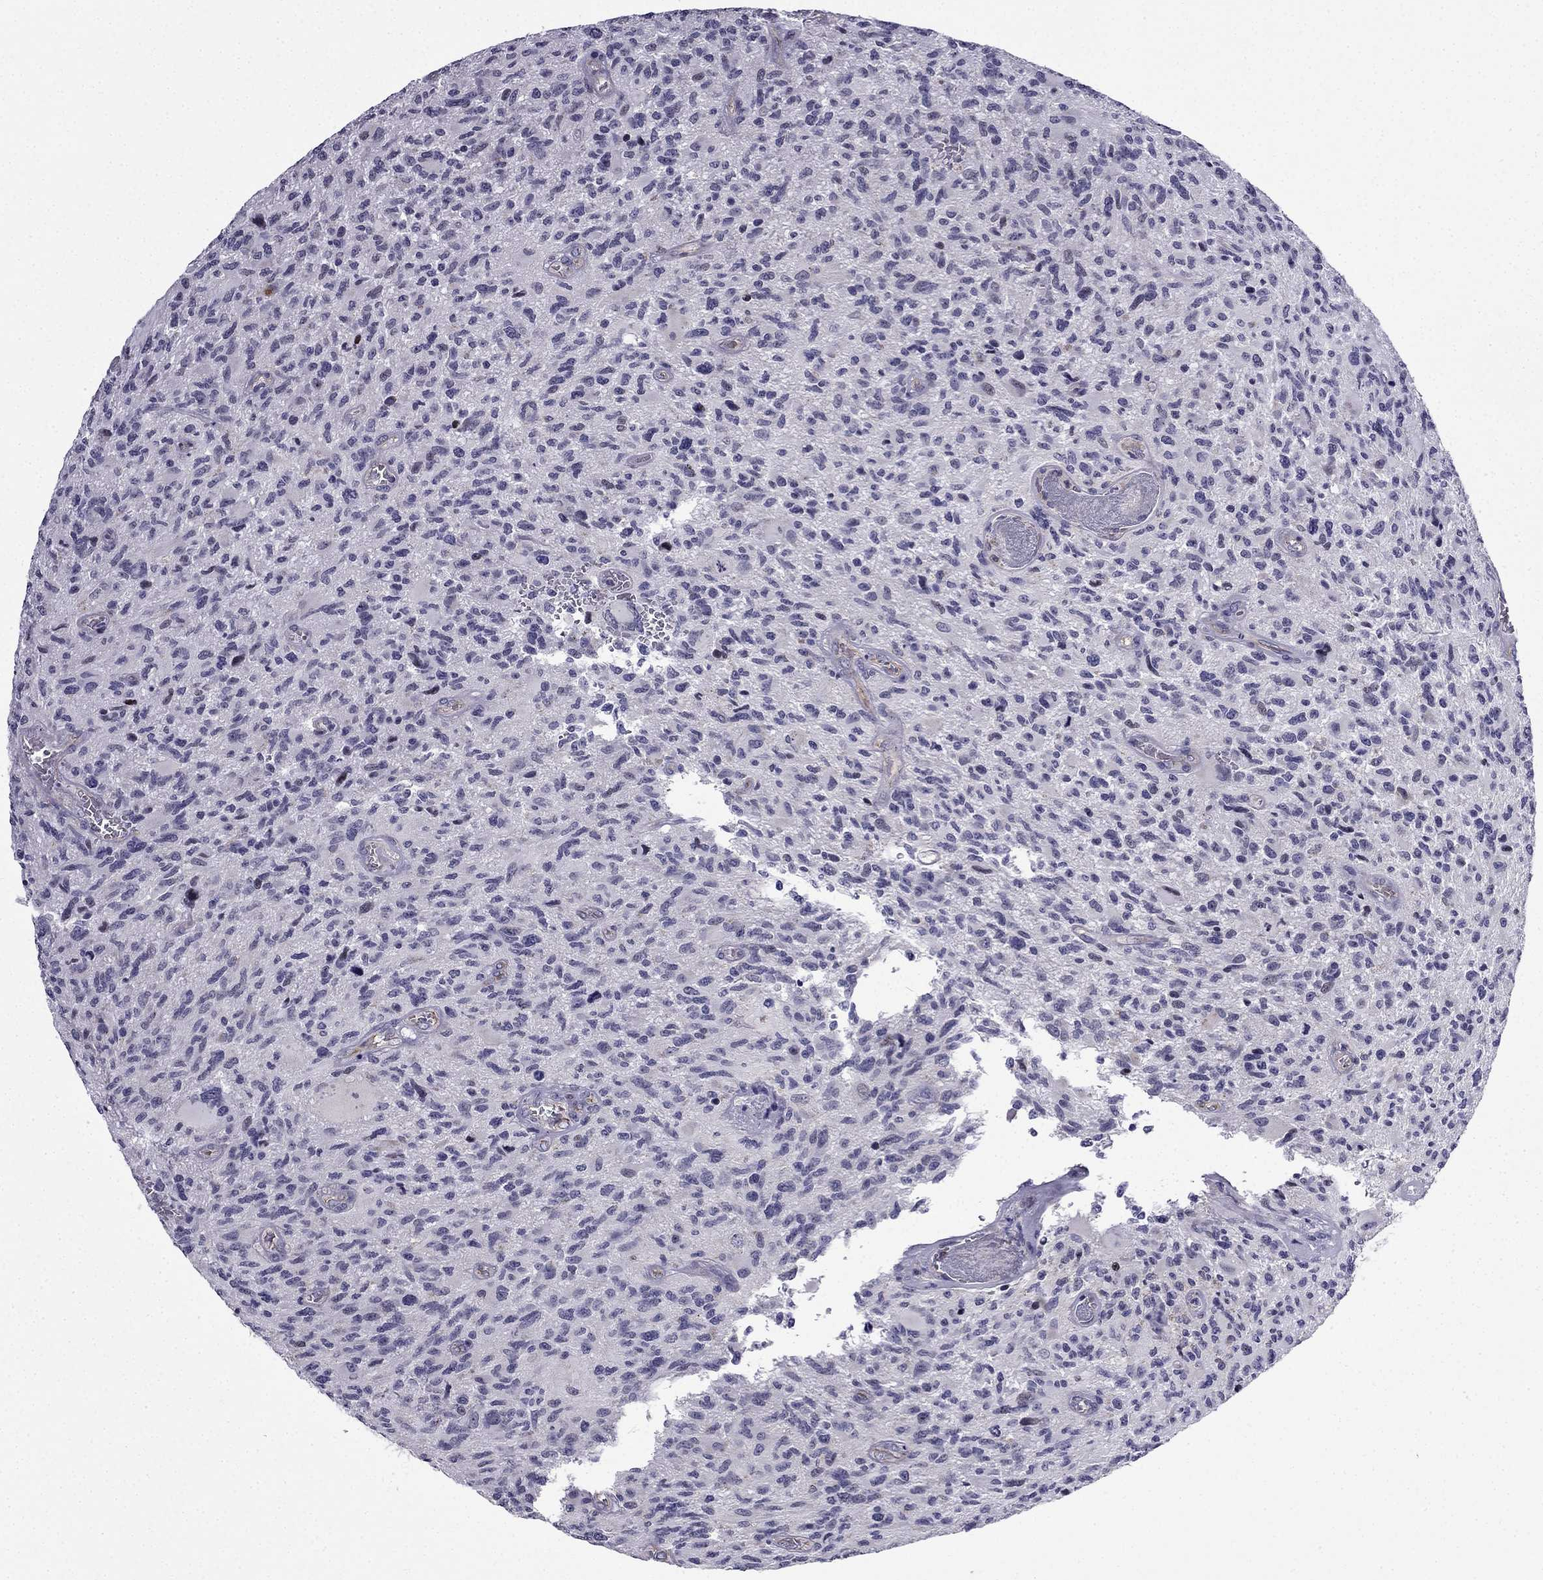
{"staining": {"intensity": "negative", "quantity": "none", "location": "none"}, "tissue": "glioma", "cell_type": "Tumor cells", "image_type": "cancer", "snomed": [{"axis": "morphology", "description": "Glioma, malignant, NOS"}, {"axis": "morphology", "description": "Glioma, malignant, High grade"}, {"axis": "topography", "description": "Brain"}], "caption": "Histopathology image shows no protein expression in tumor cells of high-grade glioma (malignant) tissue. (Brightfield microscopy of DAB (3,3'-diaminobenzidine) immunohistochemistry (IHC) at high magnification).", "gene": "SLC6A2", "patient": {"sex": "female", "age": 71}}